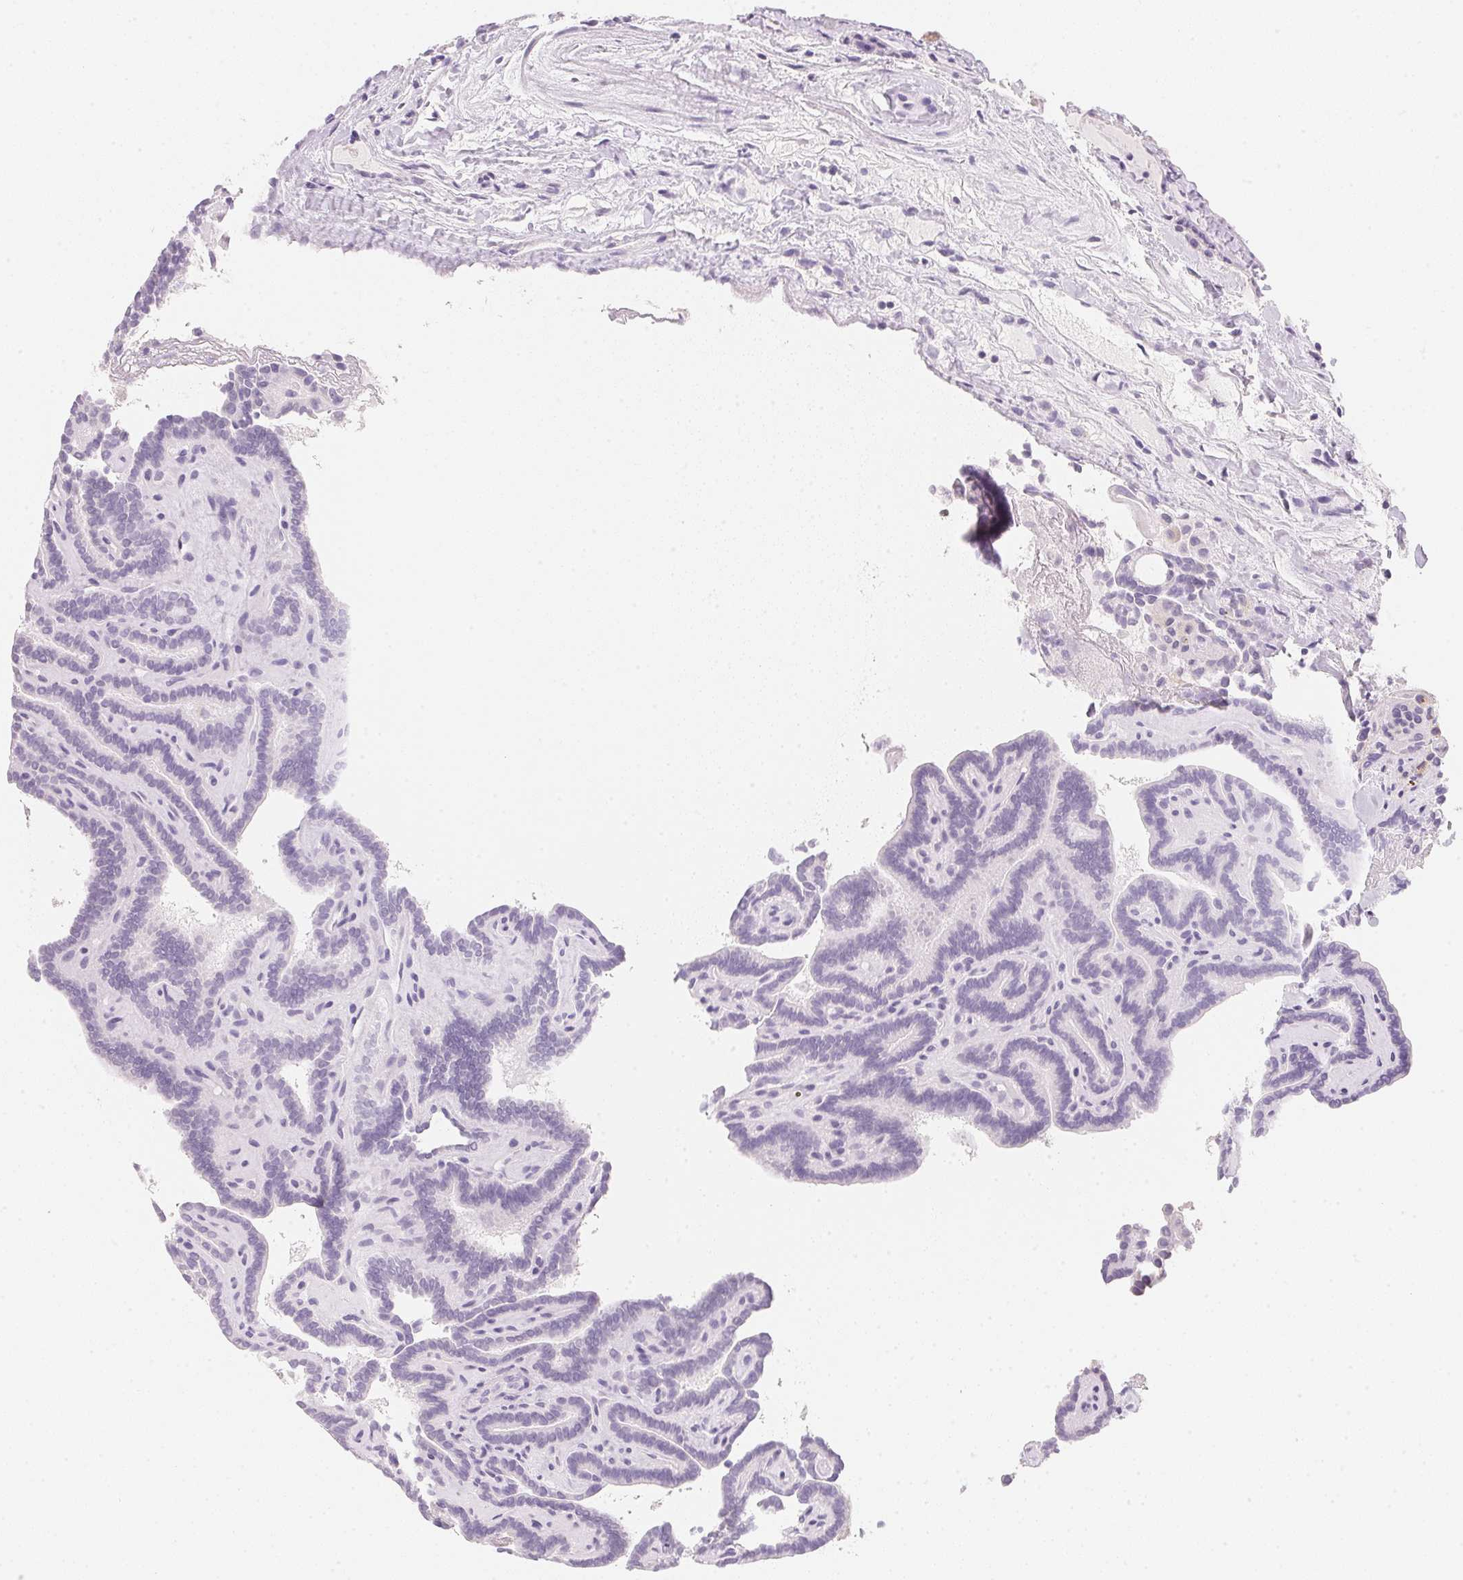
{"staining": {"intensity": "negative", "quantity": "none", "location": "none"}, "tissue": "thyroid cancer", "cell_type": "Tumor cells", "image_type": "cancer", "snomed": [{"axis": "morphology", "description": "Papillary adenocarcinoma, NOS"}, {"axis": "topography", "description": "Thyroid gland"}], "caption": "A photomicrograph of thyroid papillary adenocarcinoma stained for a protein demonstrates no brown staining in tumor cells.", "gene": "ACP3", "patient": {"sex": "female", "age": 21}}